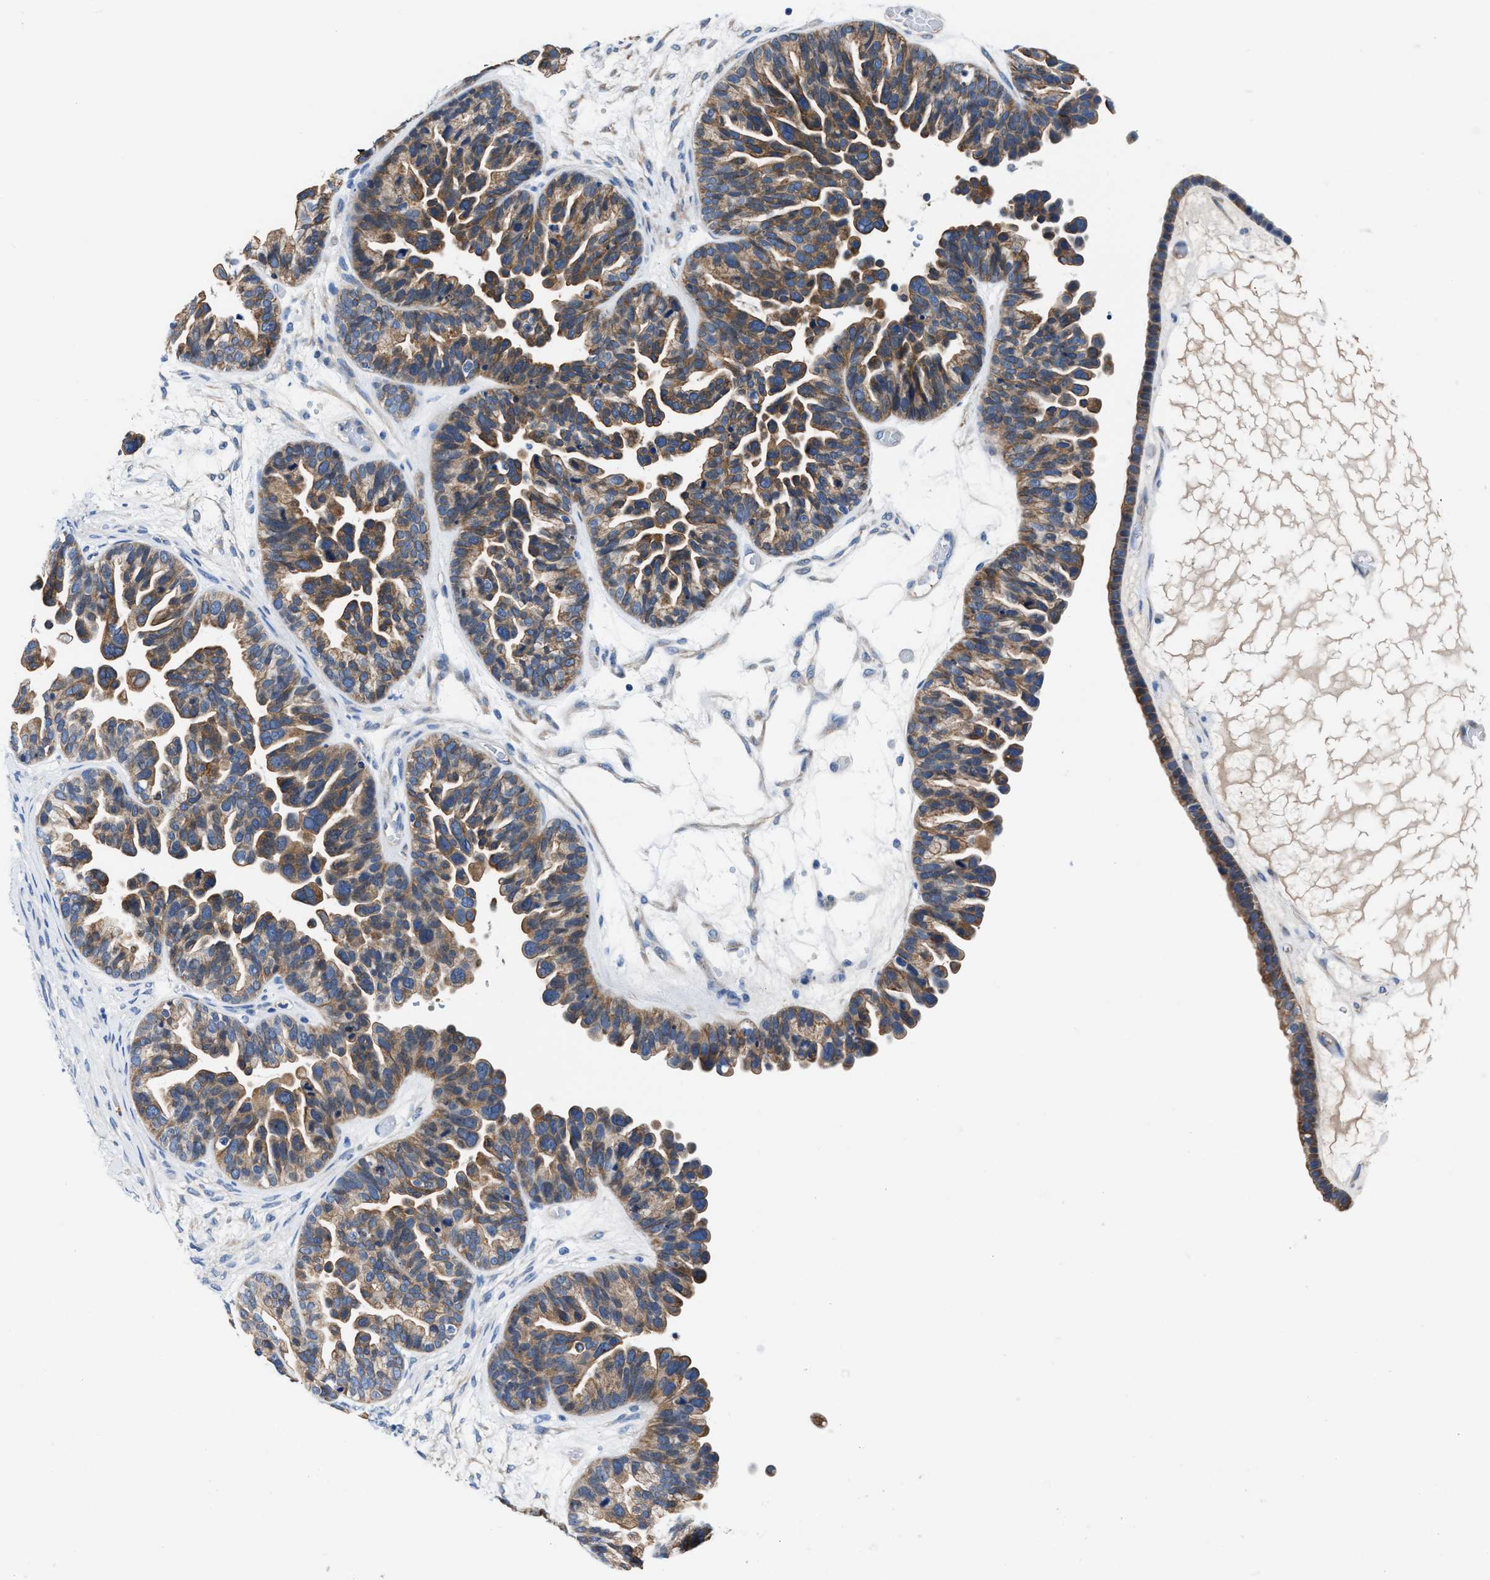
{"staining": {"intensity": "moderate", "quantity": ">75%", "location": "cytoplasmic/membranous"}, "tissue": "ovarian cancer", "cell_type": "Tumor cells", "image_type": "cancer", "snomed": [{"axis": "morphology", "description": "Cystadenocarcinoma, serous, NOS"}, {"axis": "topography", "description": "Ovary"}], "caption": "Tumor cells display medium levels of moderate cytoplasmic/membranous positivity in approximately >75% of cells in ovarian cancer.", "gene": "PARG", "patient": {"sex": "female", "age": 56}}